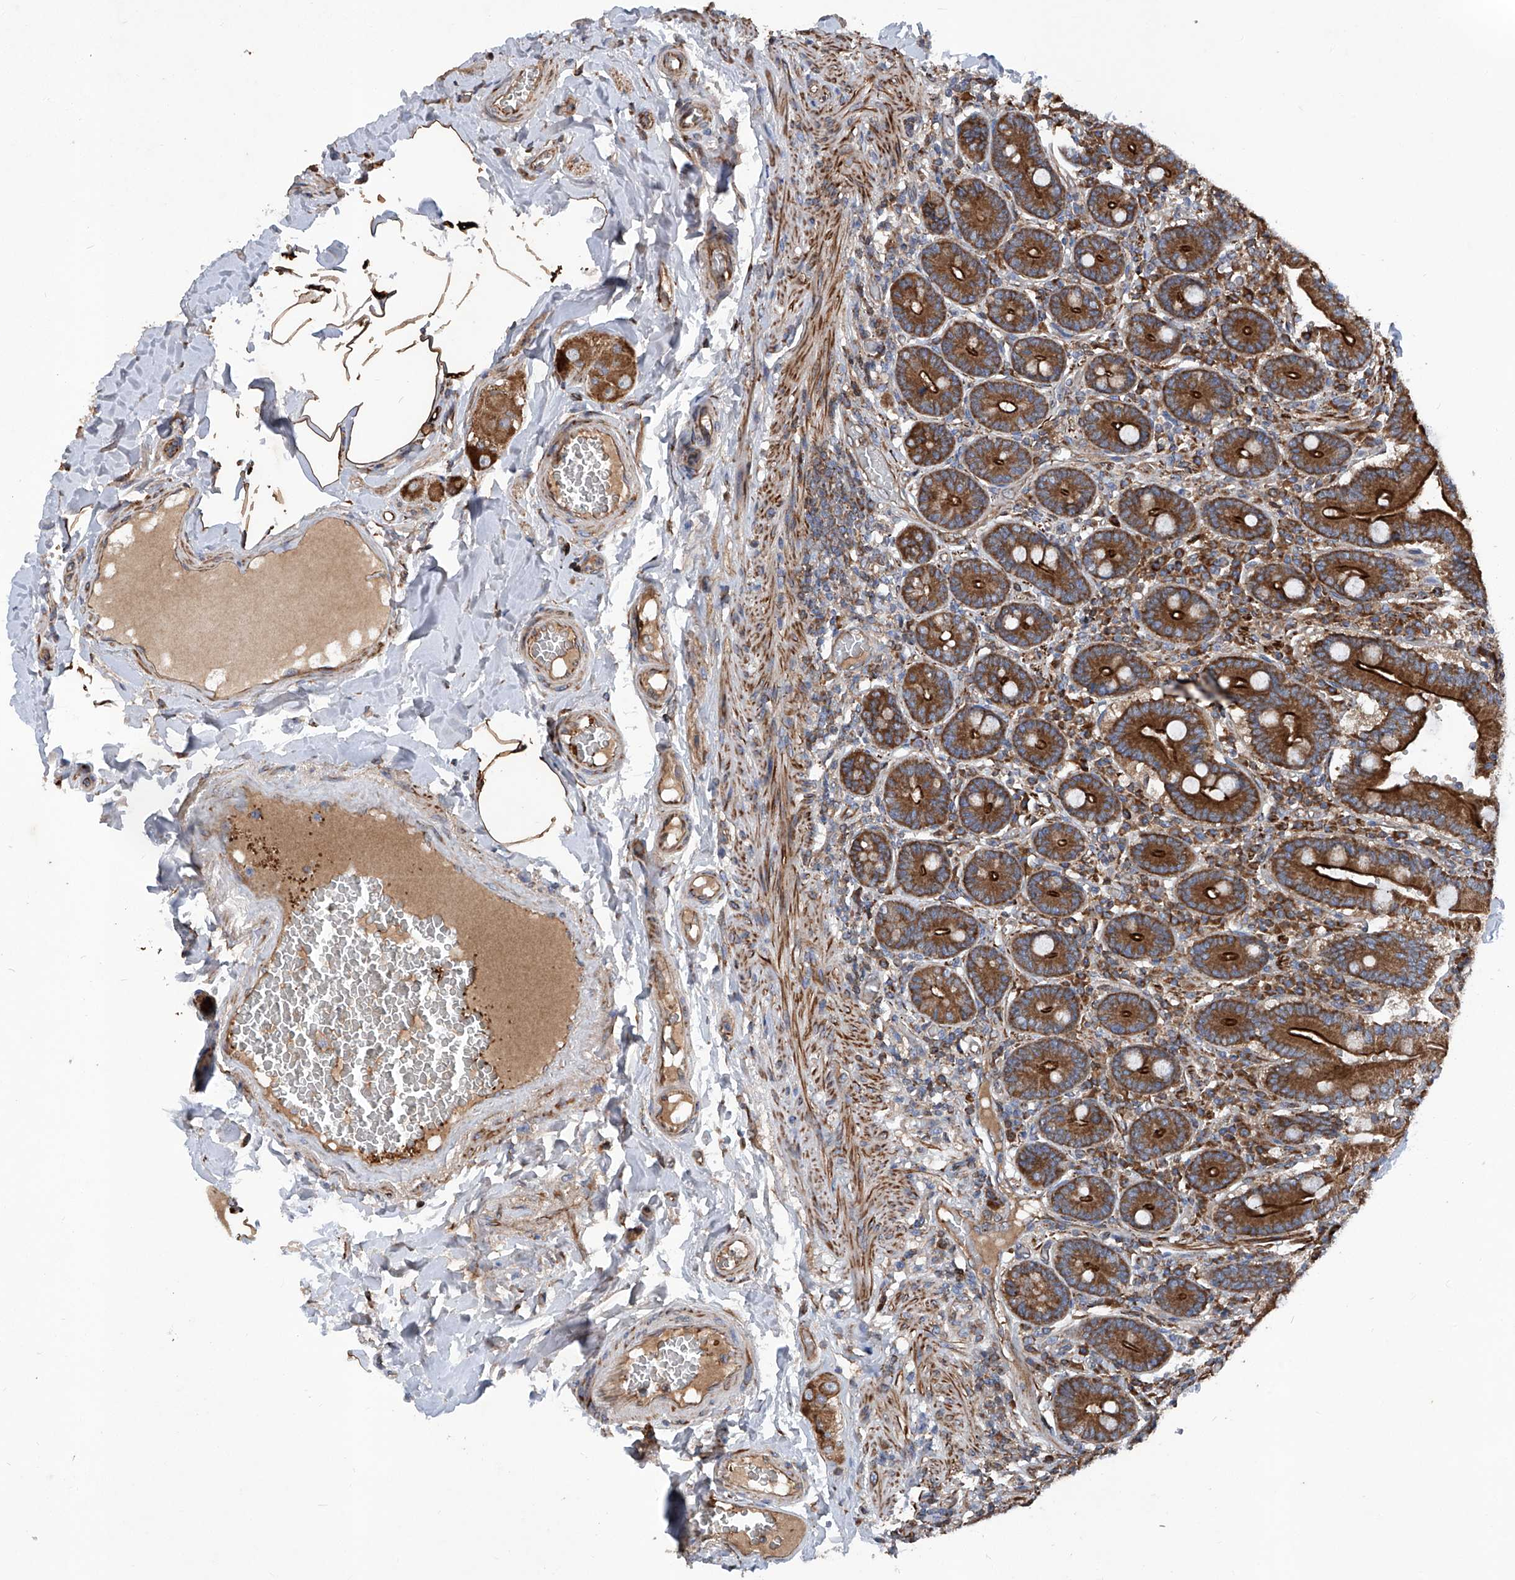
{"staining": {"intensity": "strong", "quantity": ">75%", "location": "cytoplasmic/membranous"}, "tissue": "duodenum", "cell_type": "Glandular cells", "image_type": "normal", "snomed": [{"axis": "morphology", "description": "Normal tissue, NOS"}, {"axis": "topography", "description": "Duodenum"}], "caption": "IHC (DAB) staining of unremarkable duodenum exhibits strong cytoplasmic/membranous protein staining in about >75% of glandular cells.", "gene": "ASCC3", "patient": {"sex": "female", "age": 62}}